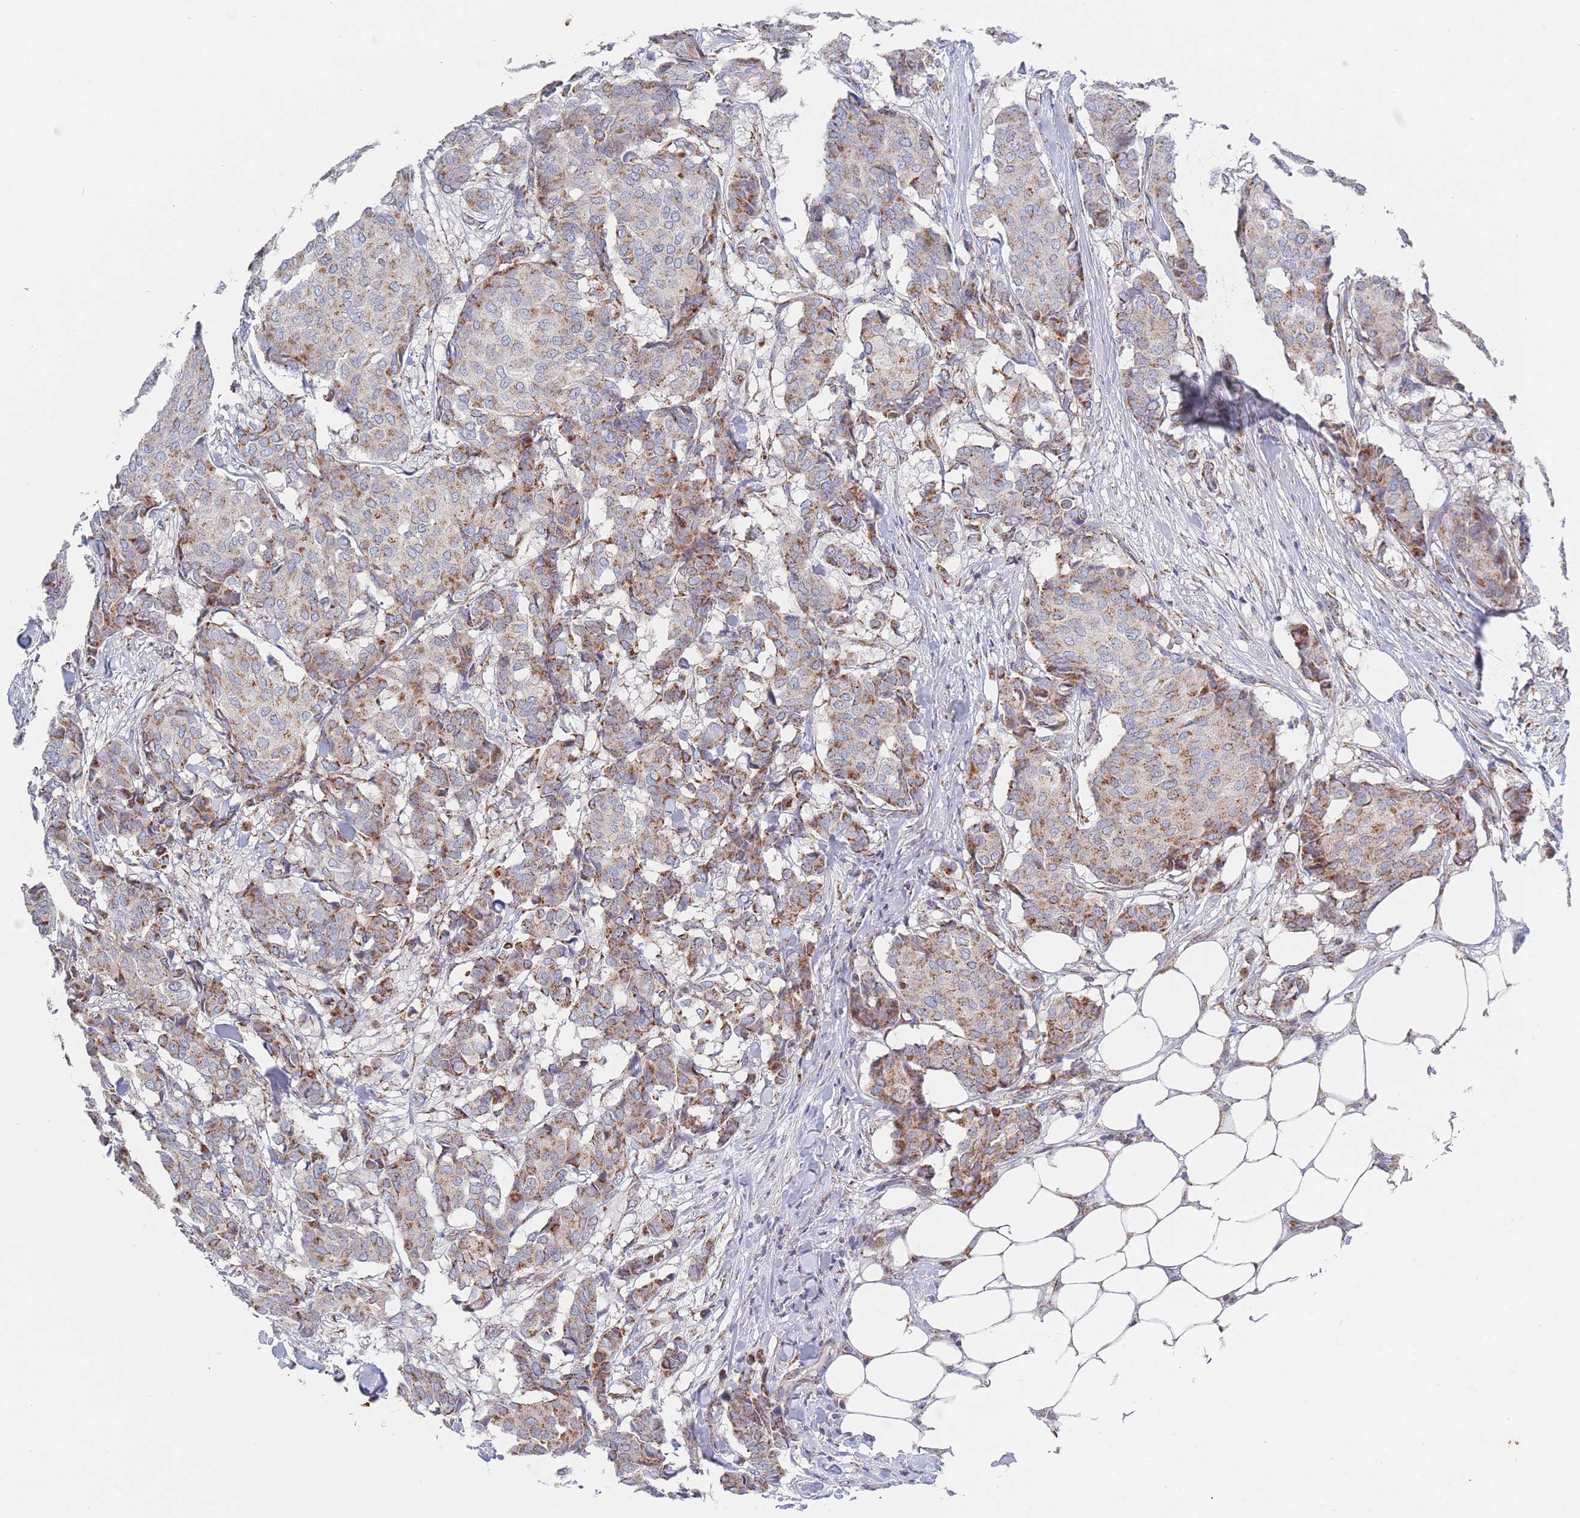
{"staining": {"intensity": "moderate", "quantity": "25%-75%", "location": "cytoplasmic/membranous"}, "tissue": "breast cancer", "cell_type": "Tumor cells", "image_type": "cancer", "snomed": [{"axis": "morphology", "description": "Duct carcinoma"}, {"axis": "topography", "description": "Breast"}], "caption": "Breast cancer stained with a protein marker displays moderate staining in tumor cells.", "gene": "IKZF4", "patient": {"sex": "female", "age": 75}}